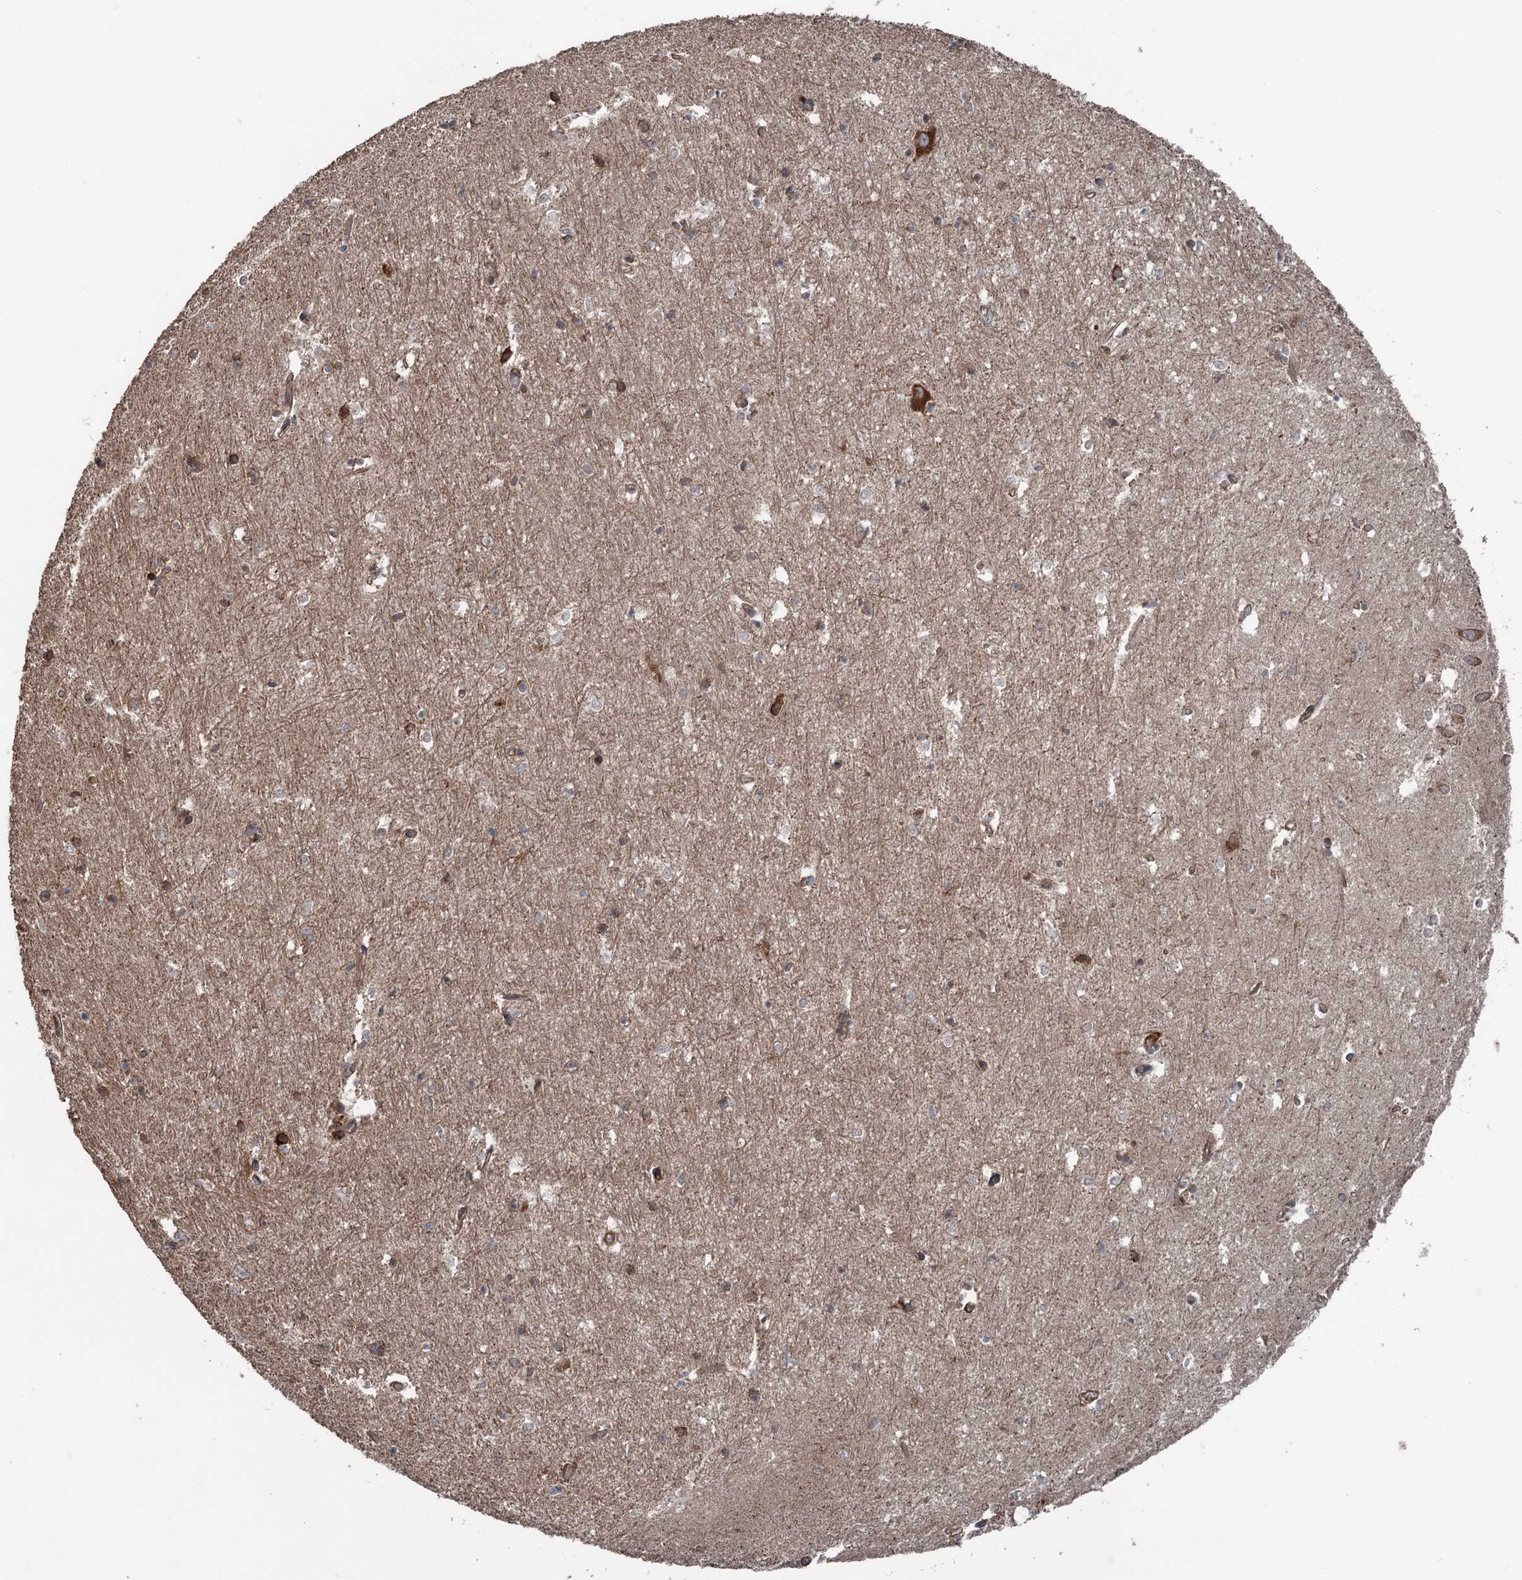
{"staining": {"intensity": "moderate", "quantity": "25%-75%", "location": "cytoplasmic/membranous"}, "tissue": "hippocampus", "cell_type": "Glial cells", "image_type": "normal", "snomed": [{"axis": "morphology", "description": "Normal tissue, NOS"}, {"axis": "topography", "description": "Hippocampus"}], "caption": "This is a micrograph of immunohistochemistry (IHC) staining of normal hippocampus, which shows moderate positivity in the cytoplasmic/membranous of glial cells.", "gene": "RNF214", "patient": {"sex": "female", "age": 64}}